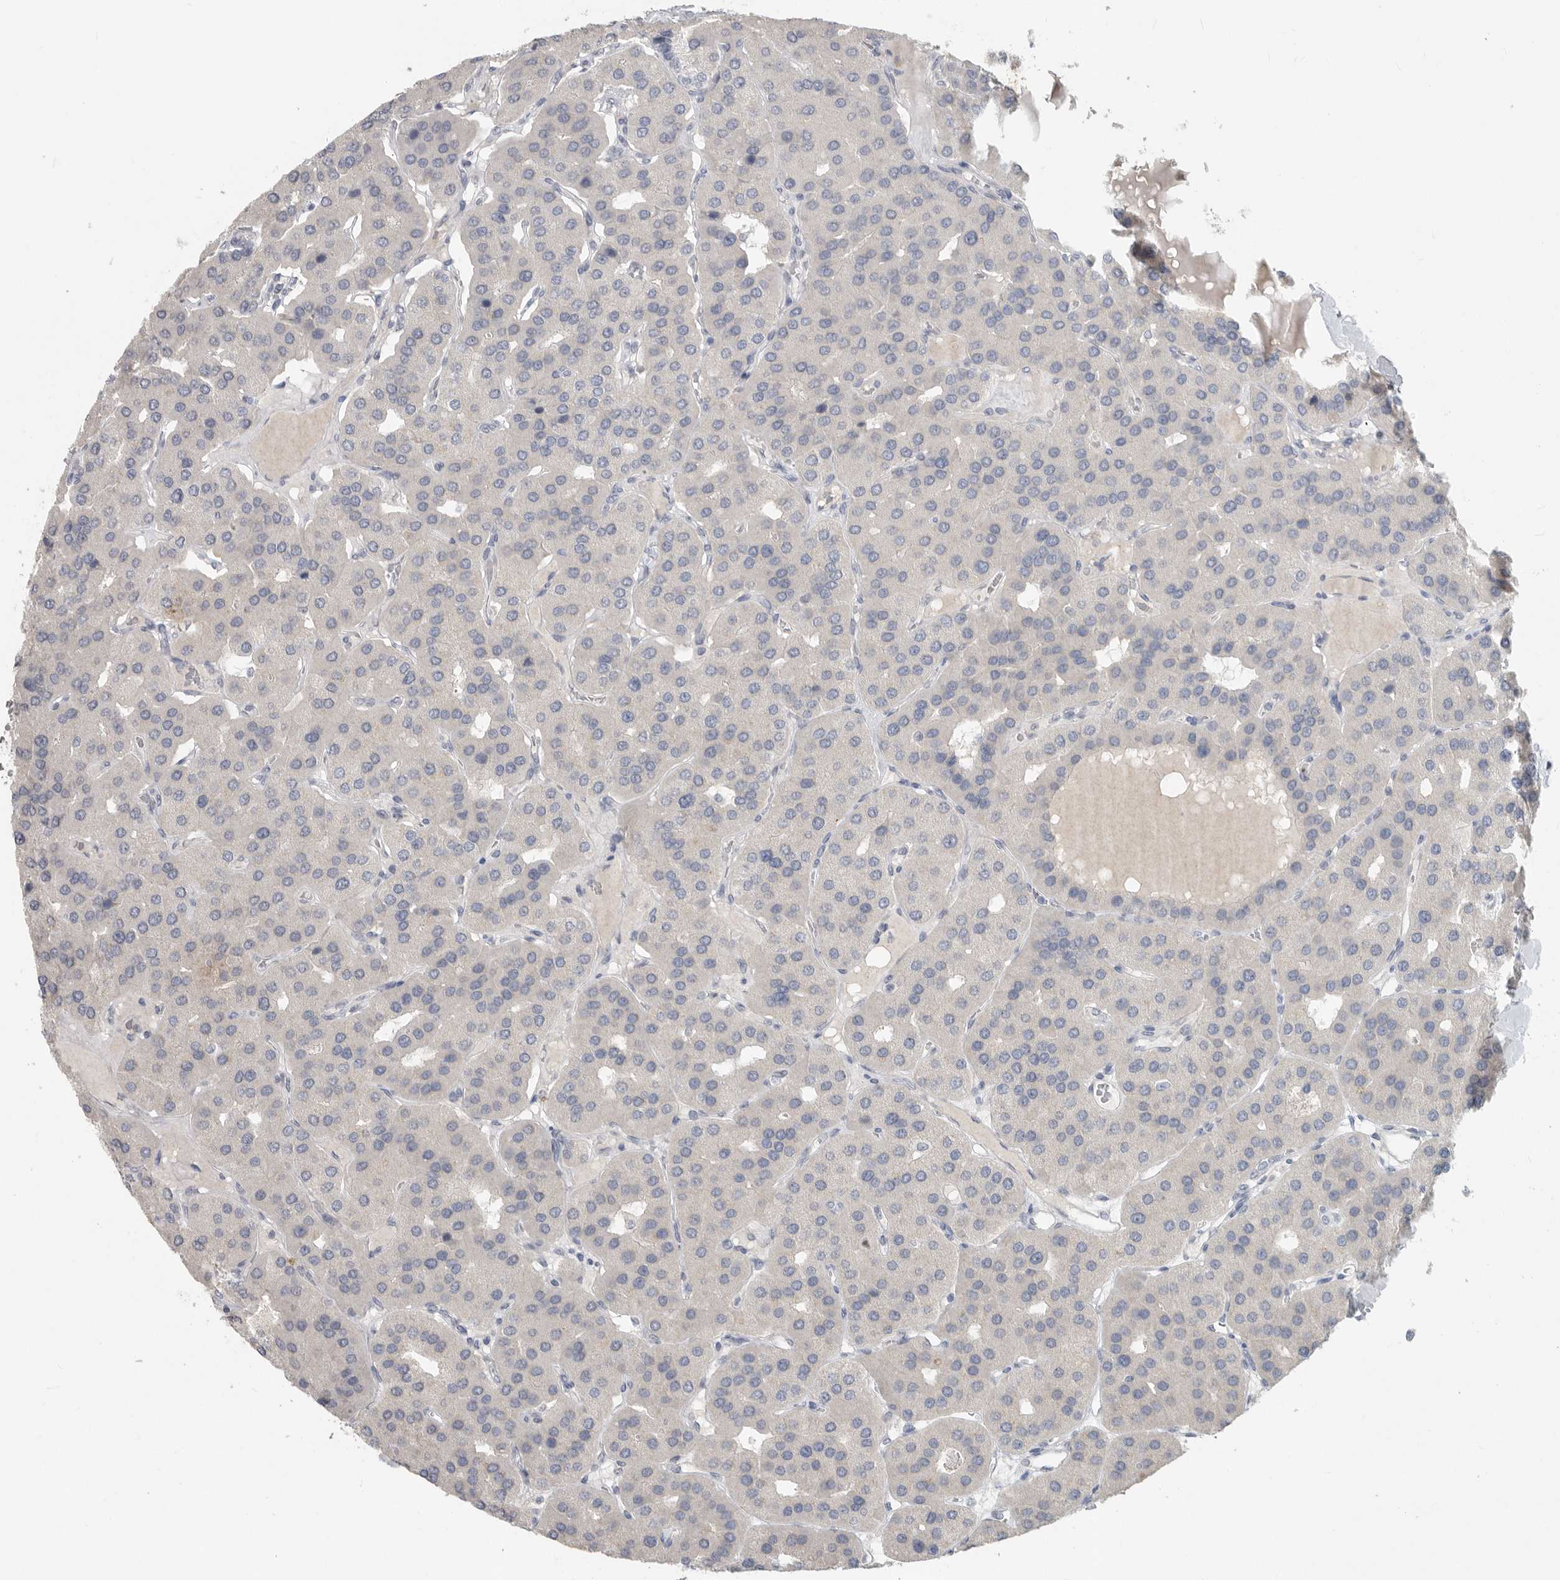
{"staining": {"intensity": "weak", "quantity": "25%-75%", "location": "cytoplasmic/membranous"}, "tissue": "parathyroid gland", "cell_type": "Glandular cells", "image_type": "normal", "snomed": [{"axis": "morphology", "description": "Normal tissue, NOS"}, {"axis": "morphology", "description": "Adenoma, NOS"}, {"axis": "topography", "description": "Parathyroid gland"}], "caption": "Brown immunohistochemical staining in unremarkable parathyroid gland displays weak cytoplasmic/membranous positivity in about 25%-75% of glandular cells. Nuclei are stained in blue.", "gene": "REG4", "patient": {"sex": "female", "age": 86}}